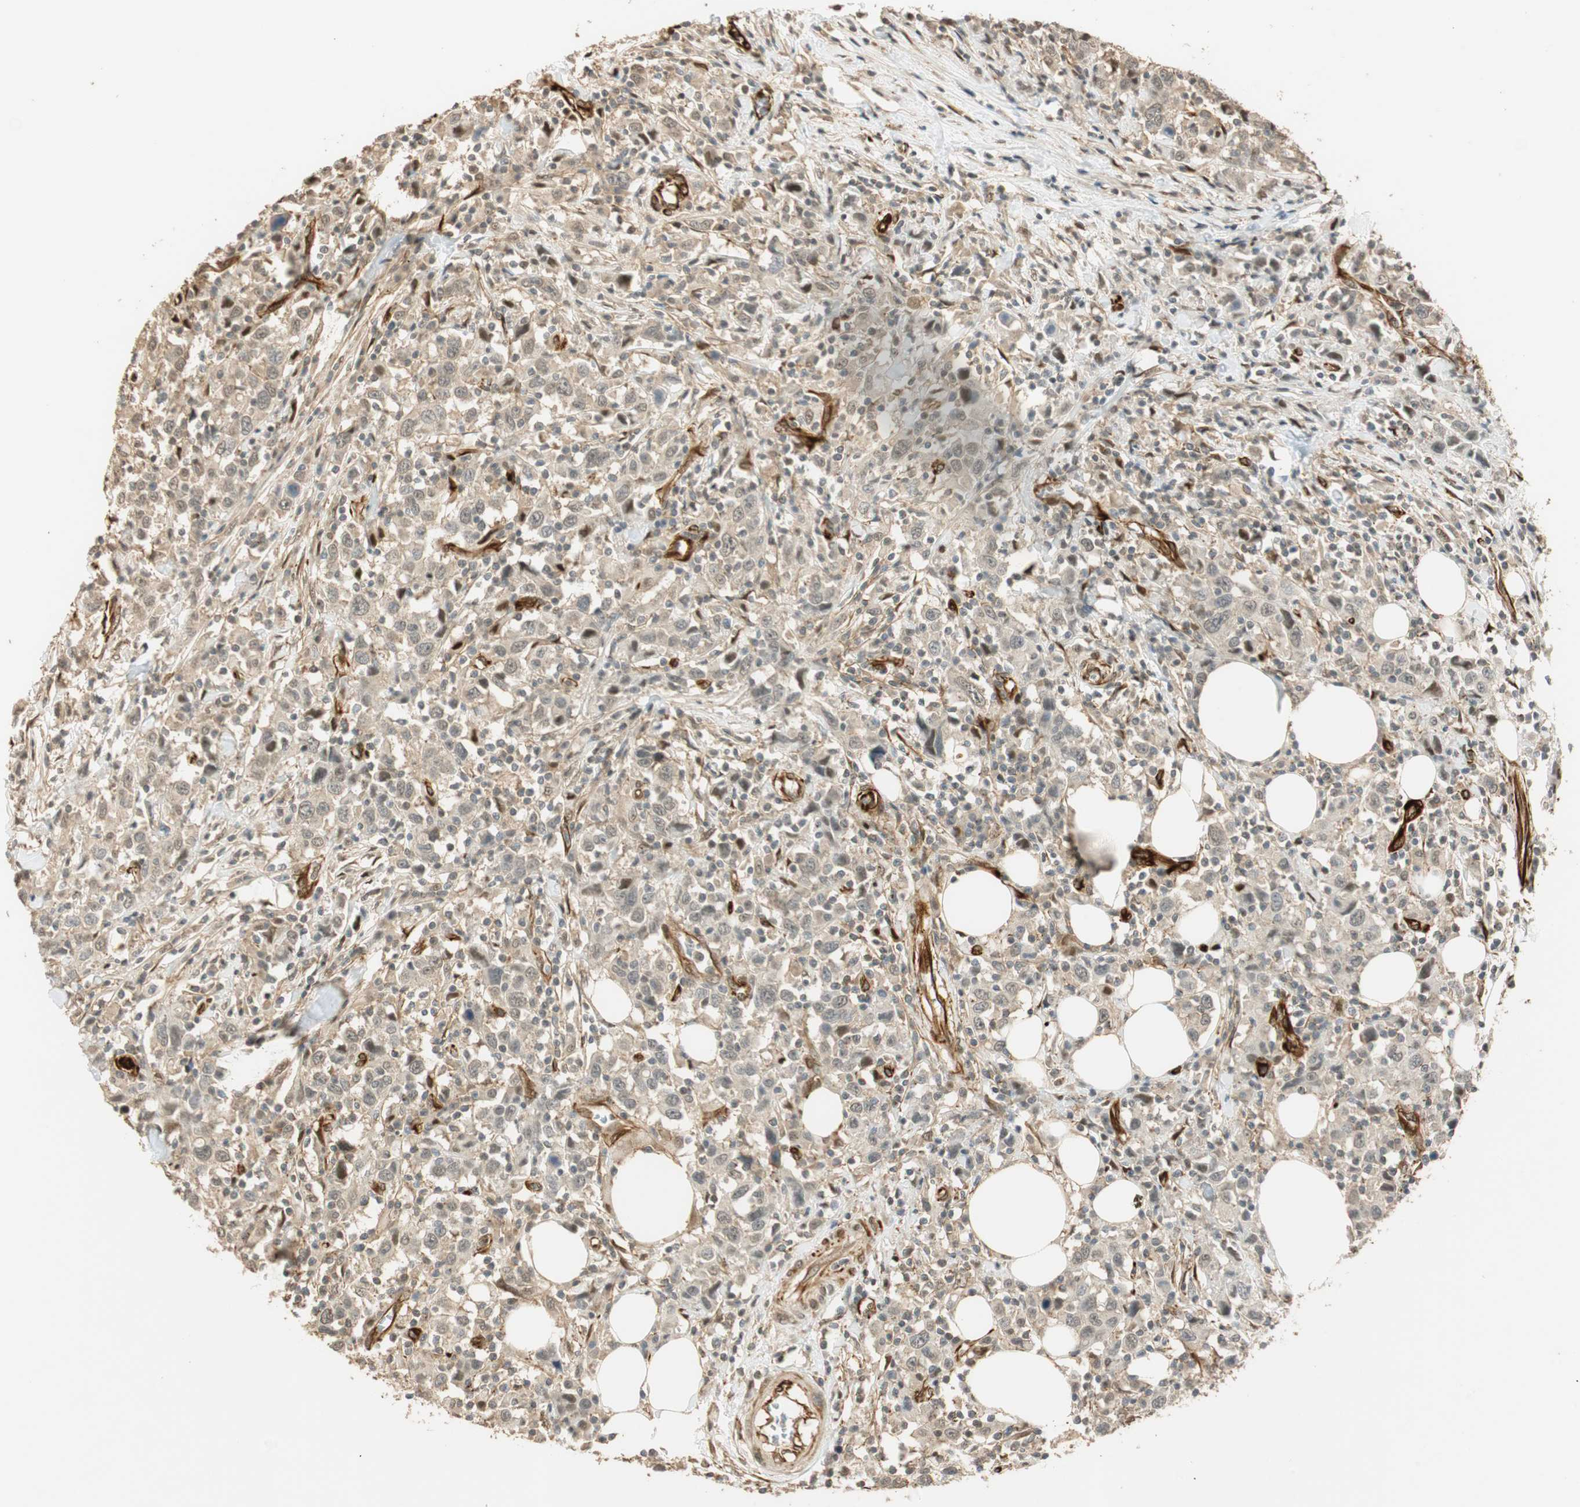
{"staining": {"intensity": "weak", "quantity": "25%-75%", "location": "cytoplasmic/membranous,nuclear"}, "tissue": "urothelial cancer", "cell_type": "Tumor cells", "image_type": "cancer", "snomed": [{"axis": "morphology", "description": "Urothelial carcinoma, High grade"}, {"axis": "topography", "description": "Urinary bladder"}], "caption": "Protein staining shows weak cytoplasmic/membranous and nuclear staining in about 25%-75% of tumor cells in high-grade urothelial carcinoma.", "gene": "NES", "patient": {"sex": "male", "age": 61}}